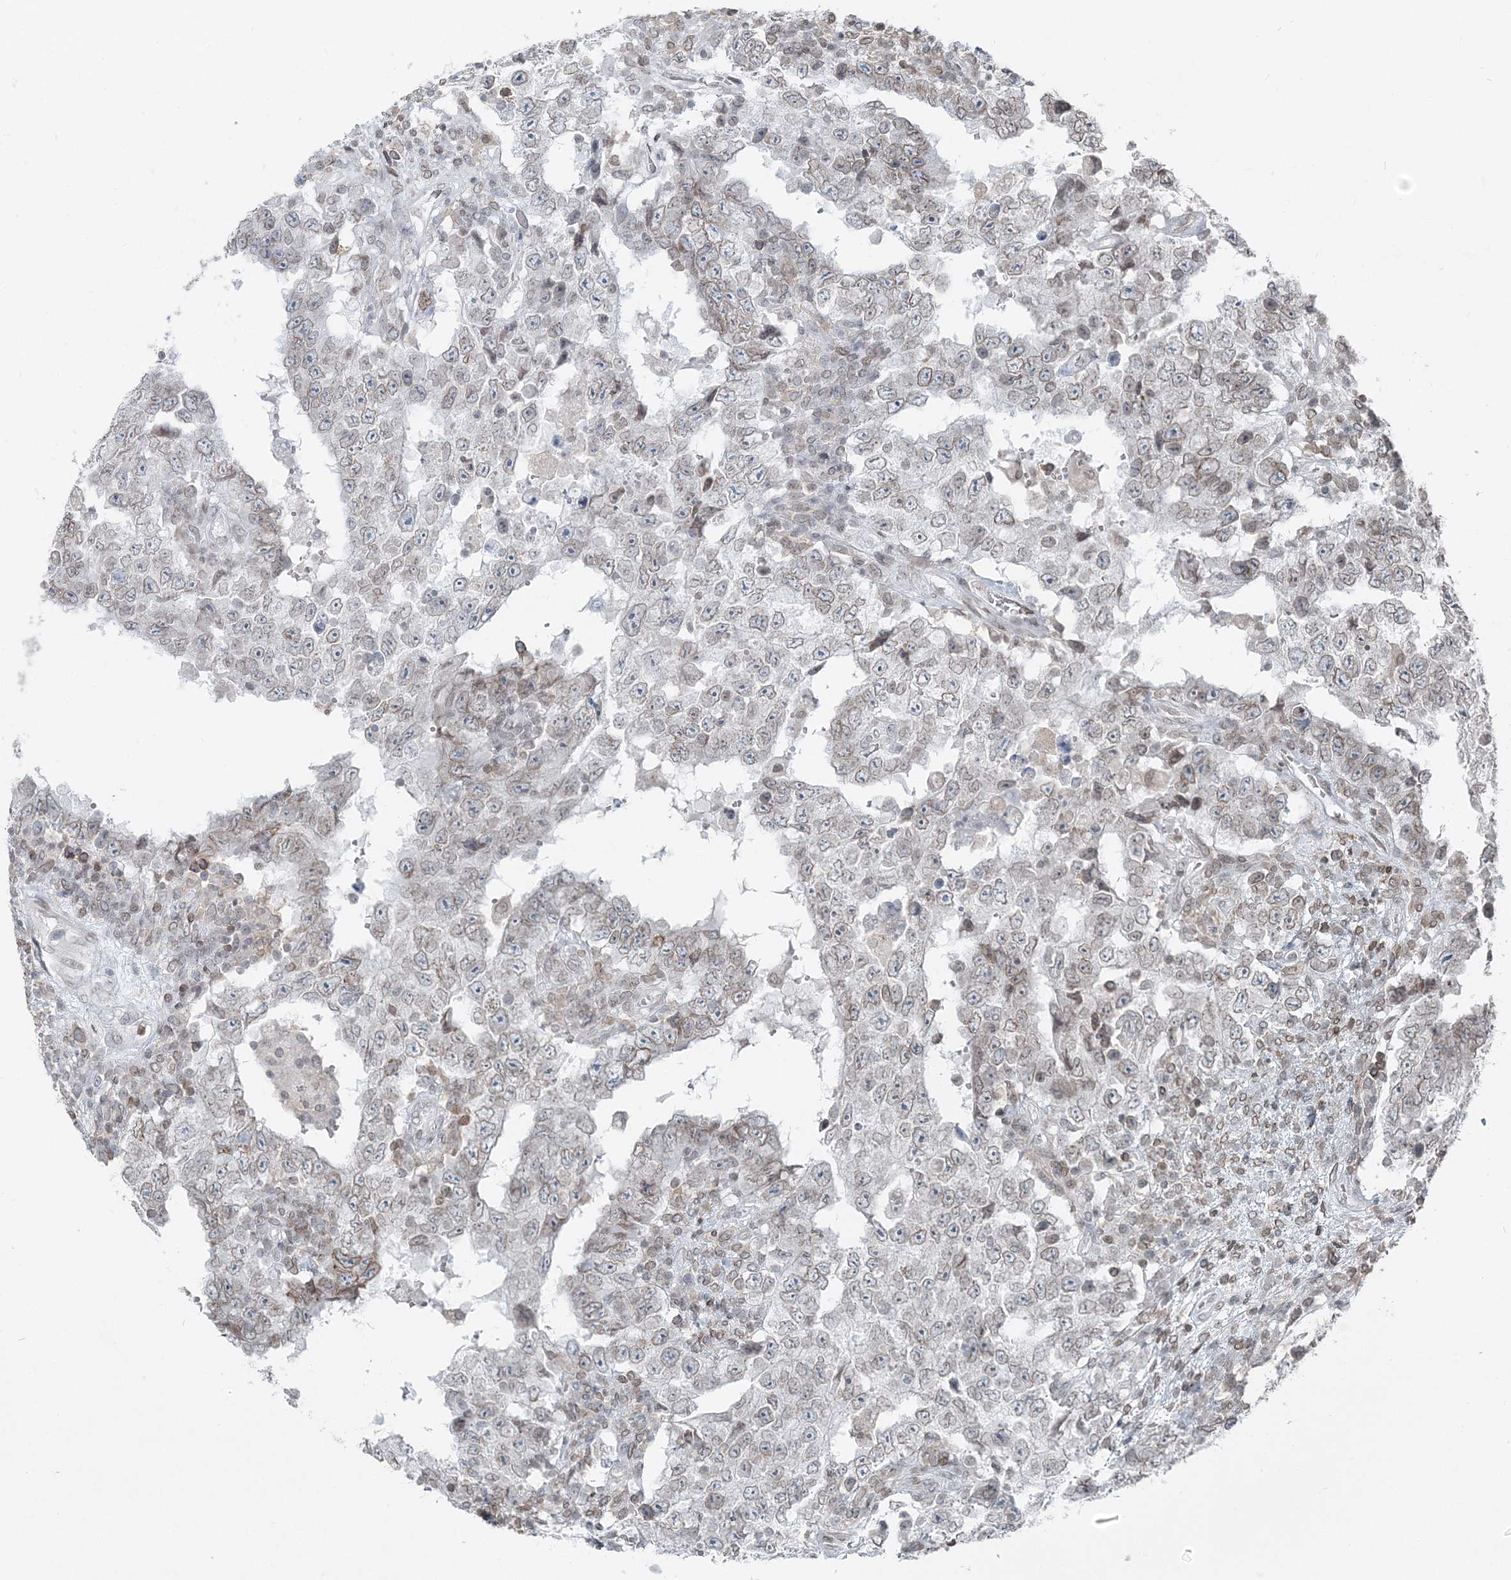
{"staining": {"intensity": "weak", "quantity": "25%-75%", "location": "cytoplasmic/membranous,nuclear"}, "tissue": "testis cancer", "cell_type": "Tumor cells", "image_type": "cancer", "snomed": [{"axis": "morphology", "description": "Carcinoma, Embryonal, NOS"}, {"axis": "topography", "description": "Testis"}], "caption": "DAB (3,3'-diaminobenzidine) immunohistochemical staining of testis cancer displays weak cytoplasmic/membranous and nuclear protein expression in about 25%-75% of tumor cells. The staining was performed using DAB, with brown indicating positive protein expression. Nuclei are stained blue with hematoxylin.", "gene": "GJD4", "patient": {"sex": "male", "age": 26}}